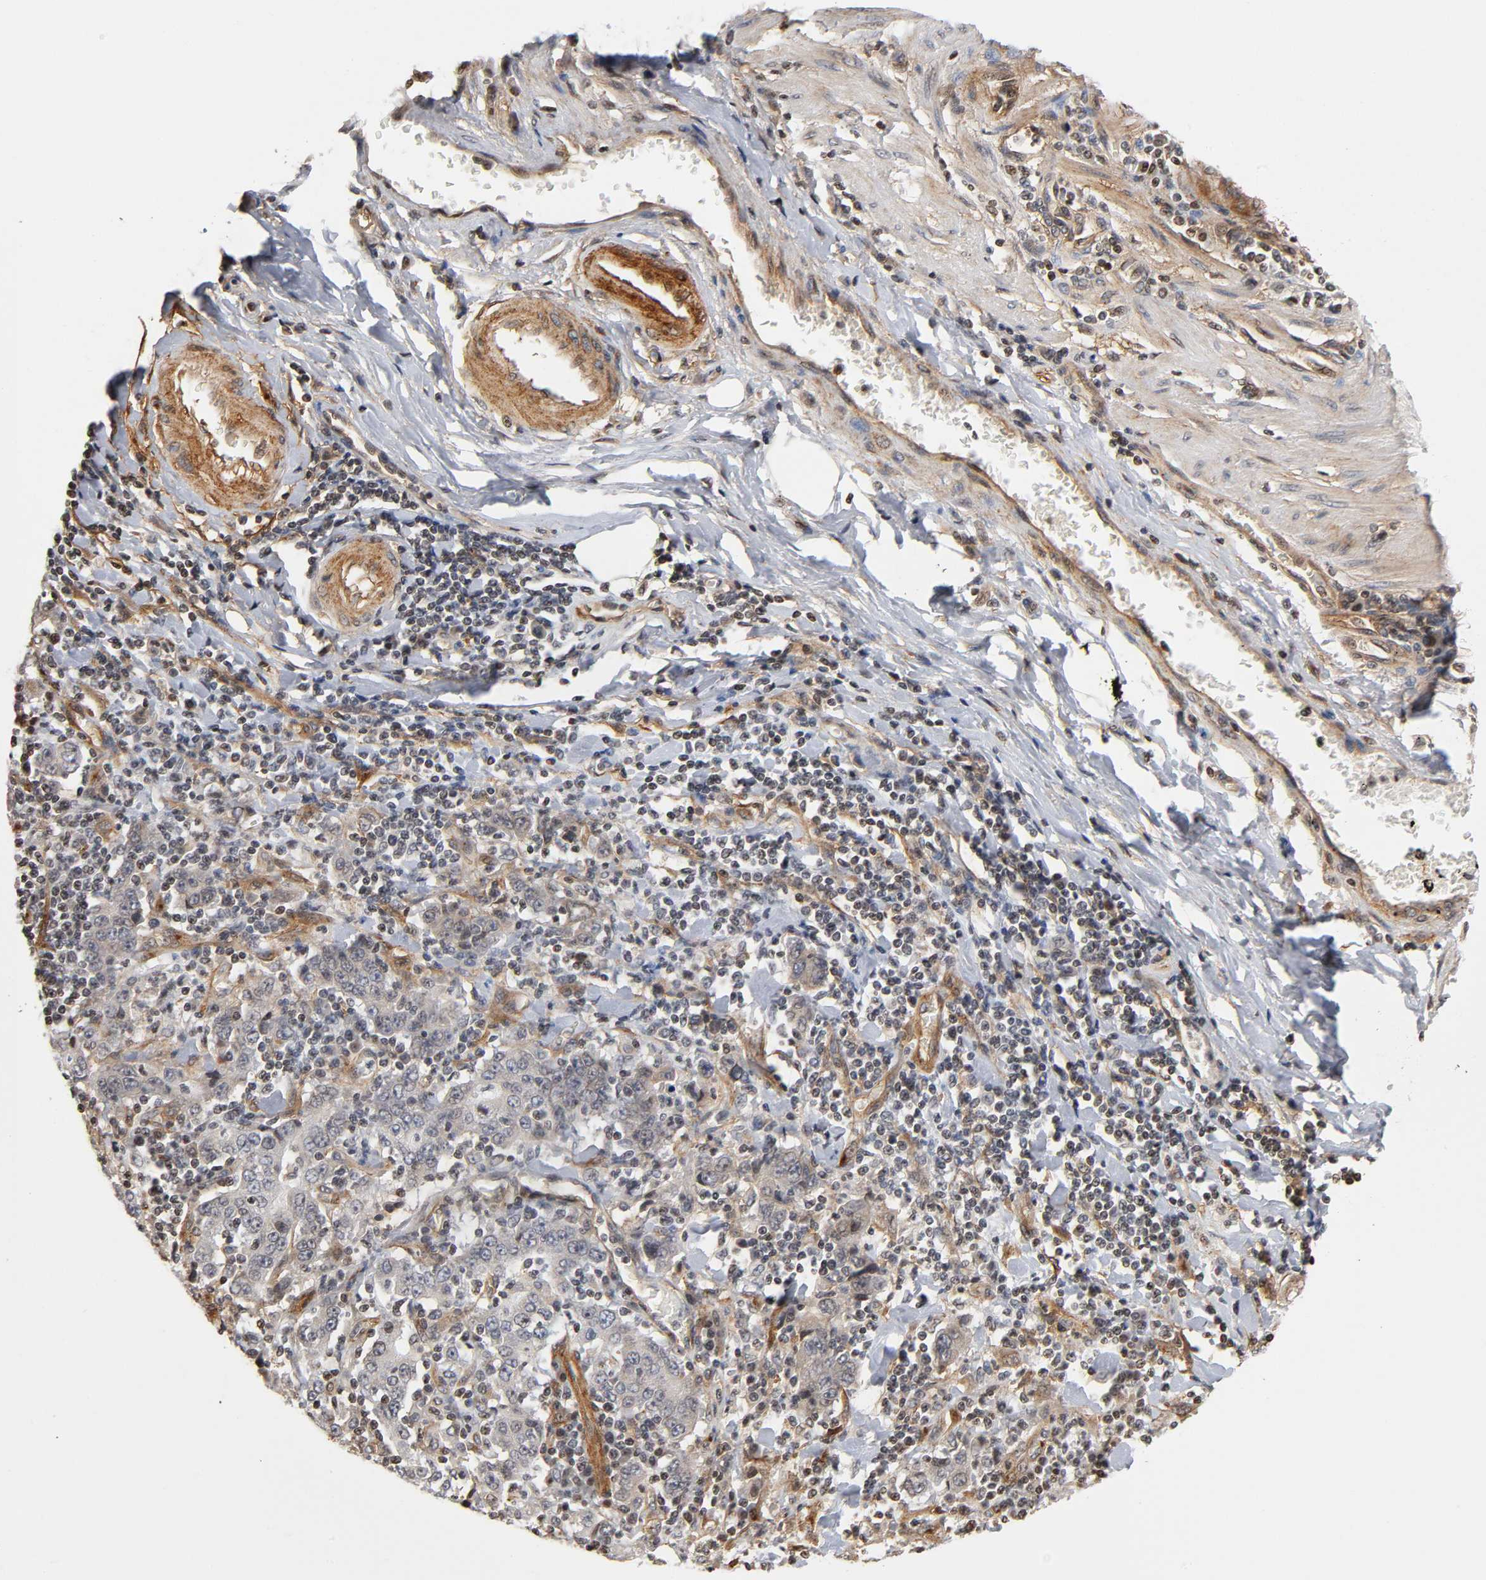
{"staining": {"intensity": "negative", "quantity": "none", "location": "none"}, "tissue": "stomach cancer", "cell_type": "Tumor cells", "image_type": "cancer", "snomed": [{"axis": "morphology", "description": "Normal tissue, NOS"}, {"axis": "morphology", "description": "Adenocarcinoma, NOS"}, {"axis": "topography", "description": "Stomach, upper"}, {"axis": "topography", "description": "Stomach"}], "caption": "High power microscopy histopathology image of an immunohistochemistry (IHC) photomicrograph of adenocarcinoma (stomach), revealing no significant staining in tumor cells.", "gene": "ITGAV", "patient": {"sex": "male", "age": 59}}